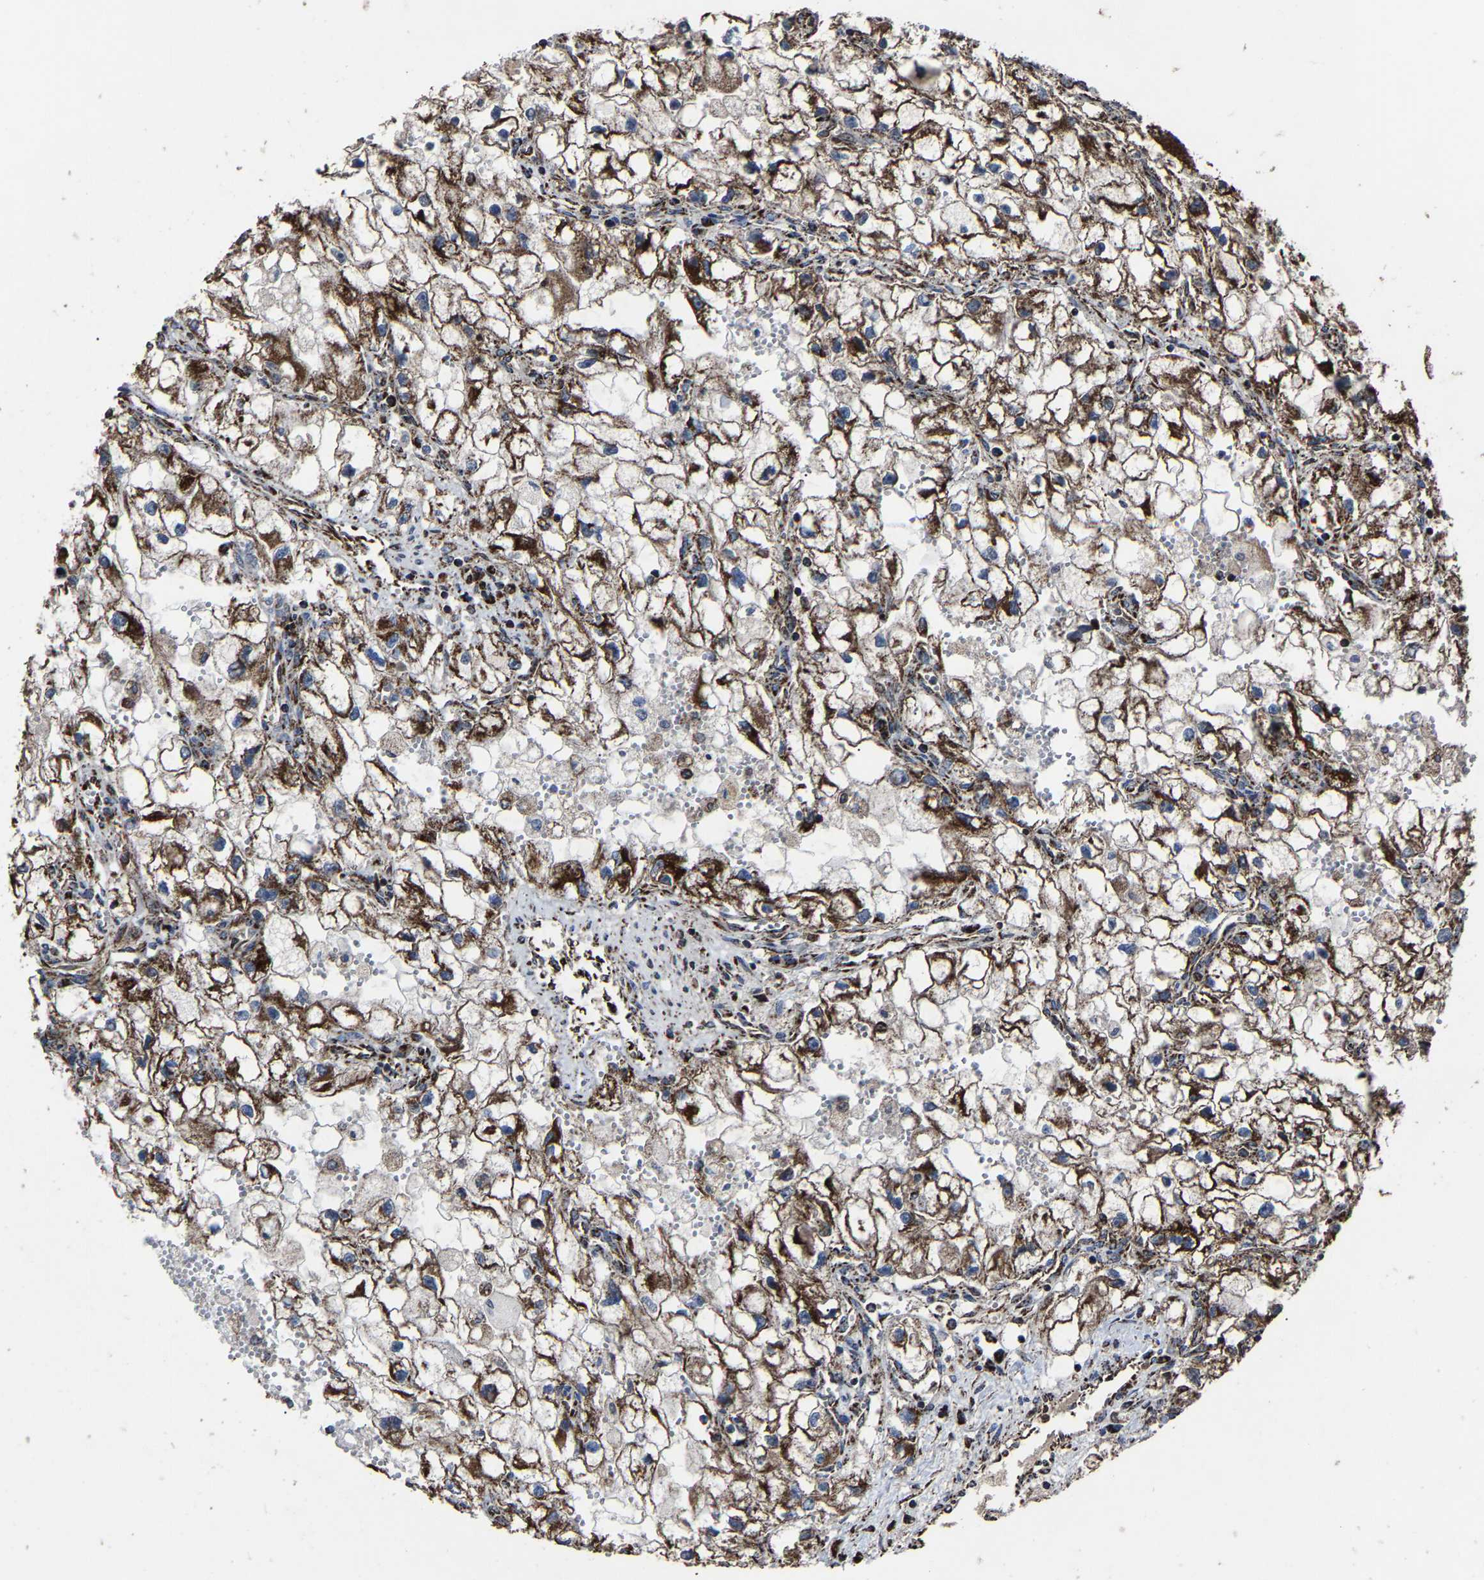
{"staining": {"intensity": "strong", "quantity": ">75%", "location": "cytoplasmic/membranous"}, "tissue": "renal cancer", "cell_type": "Tumor cells", "image_type": "cancer", "snomed": [{"axis": "morphology", "description": "Adenocarcinoma, NOS"}, {"axis": "topography", "description": "Kidney"}], "caption": "This photomicrograph shows renal adenocarcinoma stained with immunohistochemistry (IHC) to label a protein in brown. The cytoplasmic/membranous of tumor cells show strong positivity for the protein. Nuclei are counter-stained blue.", "gene": "NDUFV3", "patient": {"sex": "female", "age": 70}}